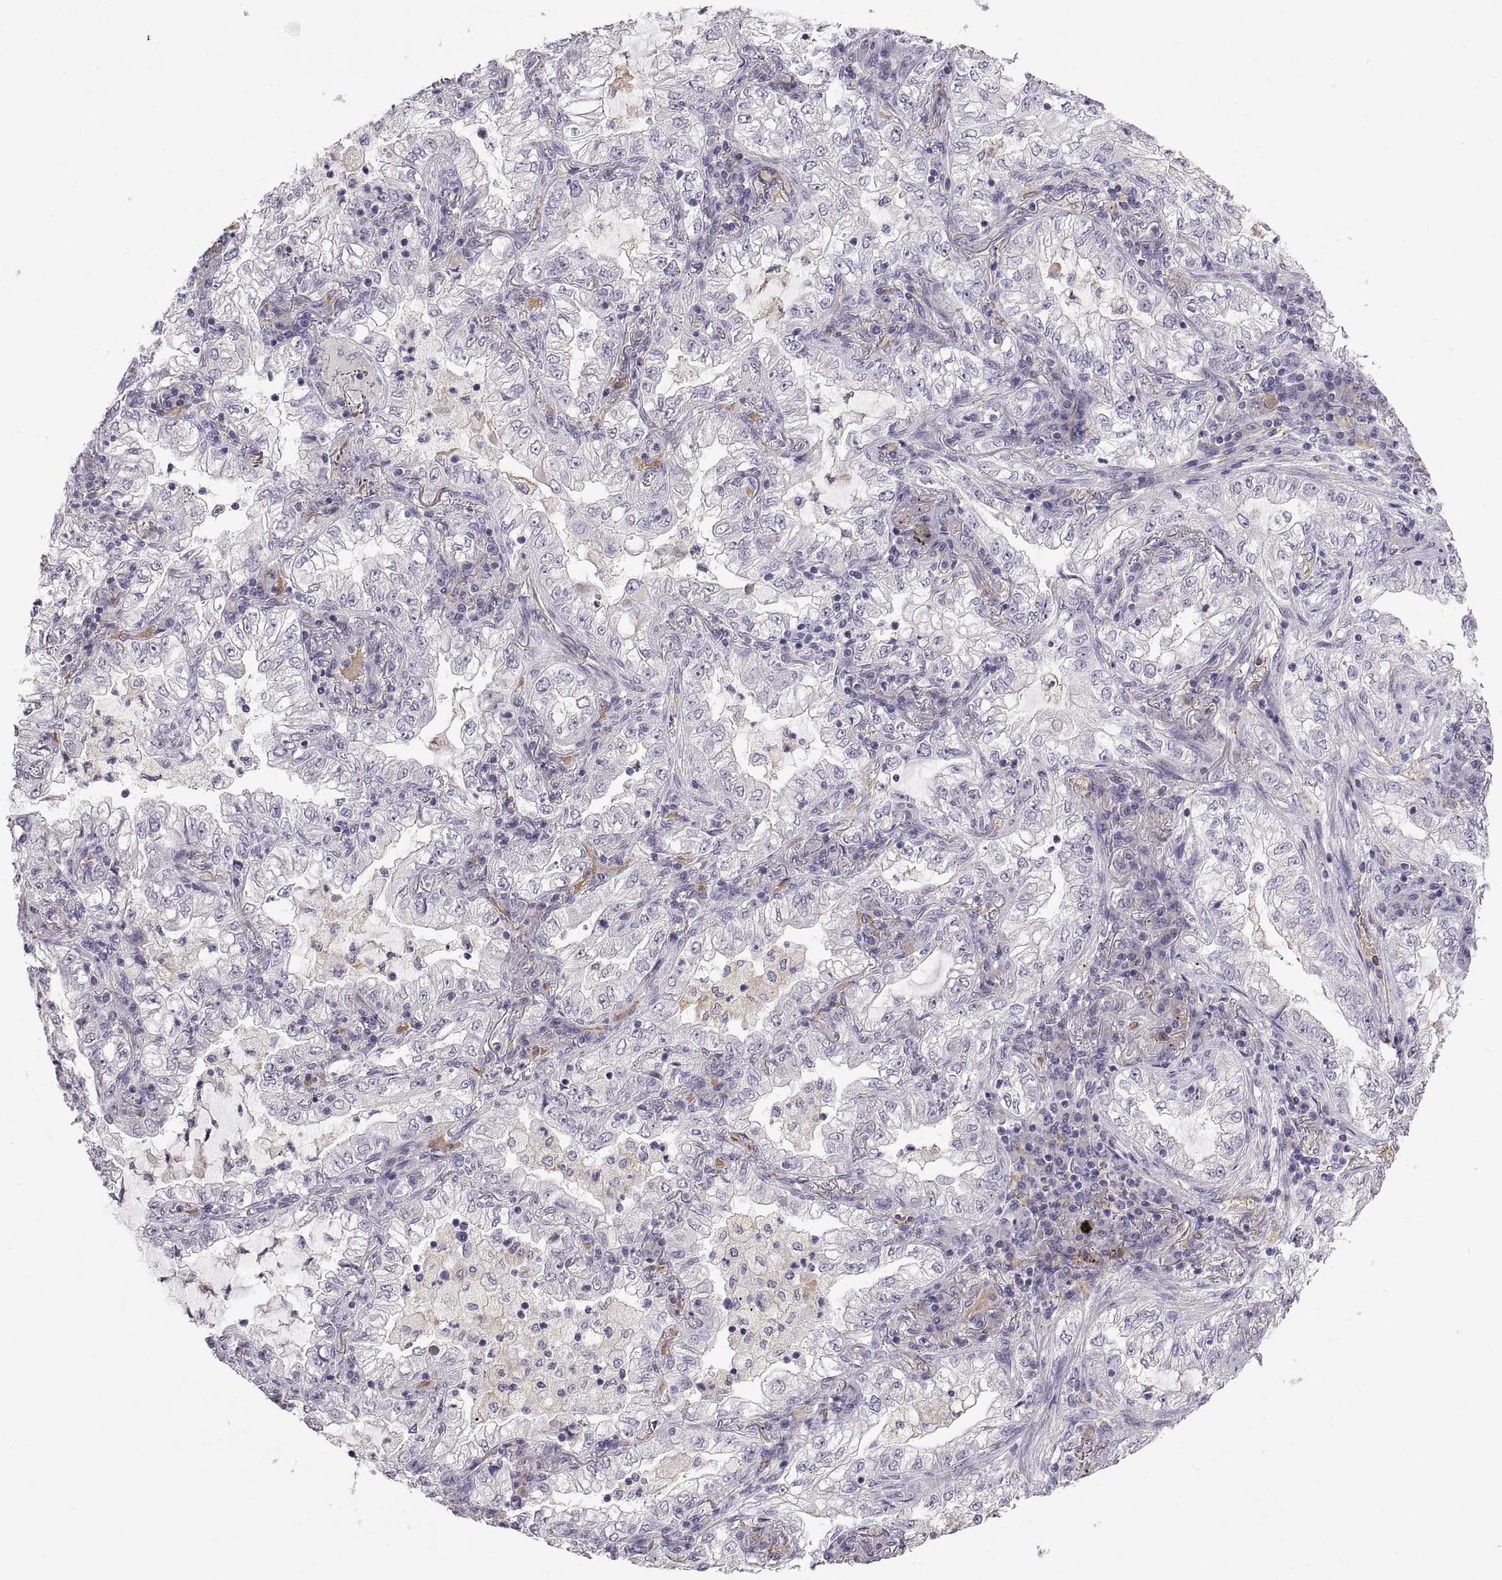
{"staining": {"intensity": "negative", "quantity": "none", "location": "none"}, "tissue": "lung cancer", "cell_type": "Tumor cells", "image_type": "cancer", "snomed": [{"axis": "morphology", "description": "Adenocarcinoma, NOS"}, {"axis": "topography", "description": "Lung"}], "caption": "Immunohistochemistry histopathology image of neoplastic tissue: lung cancer stained with DAB reveals no significant protein staining in tumor cells.", "gene": "MEIOC", "patient": {"sex": "female", "age": 73}}